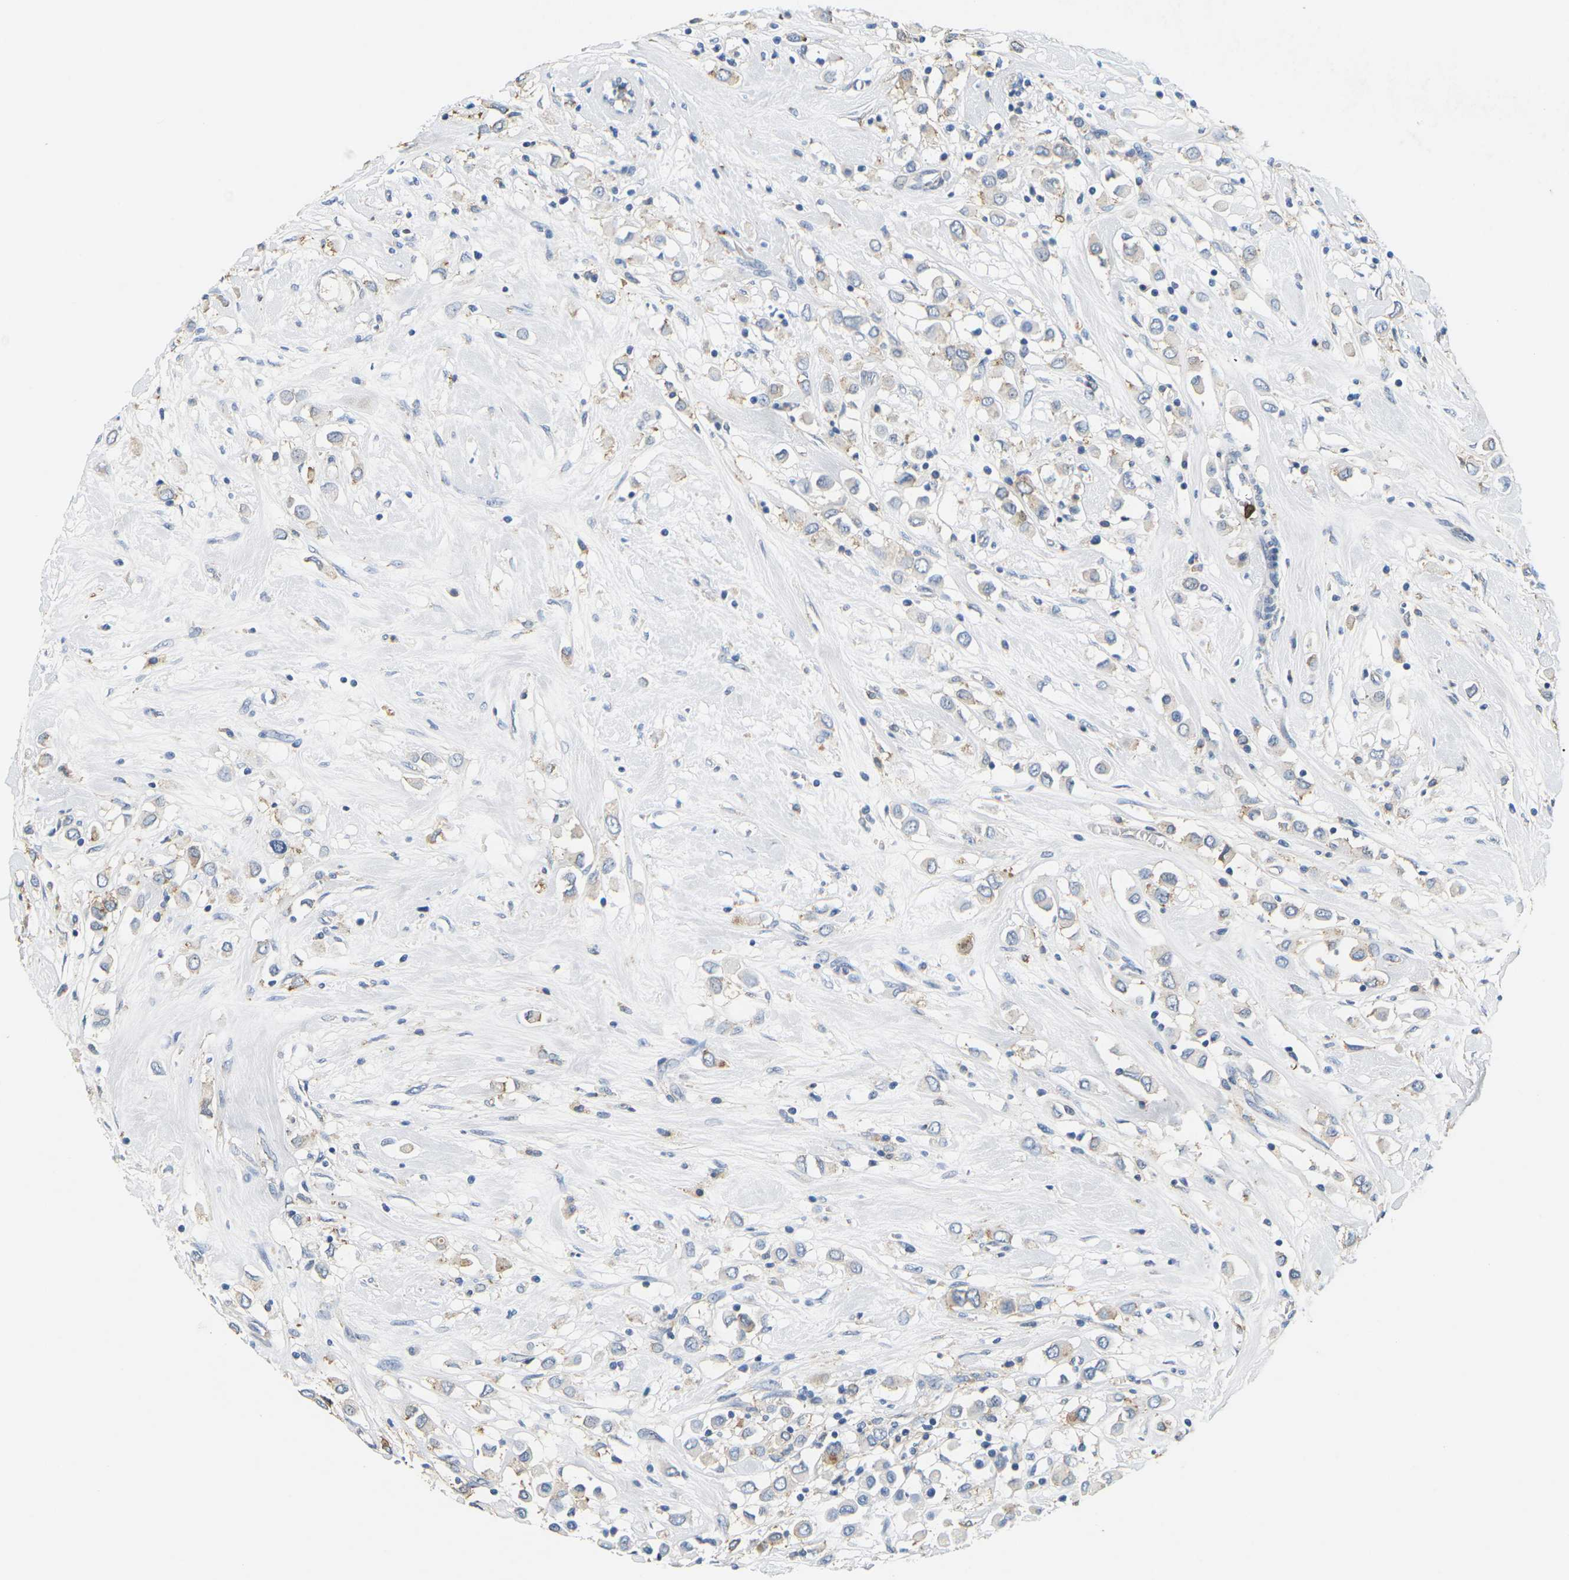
{"staining": {"intensity": "negative", "quantity": "none", "location": "none"}, "tissue": "breast cancer", "cell_type": "Tumor cells", "image_type": "cancer", "snomed": [{"axis": "morphology", "description": "Duct carcinoma"}, {"axis": "topography", "description": "Breast"}], "caption": "The photomicrograph exhibits no staining of tumor cells in infiltrating ductal carcinoma (breast).", "gene": "ADM", "patient": {"sex": "female", "age": 61}}